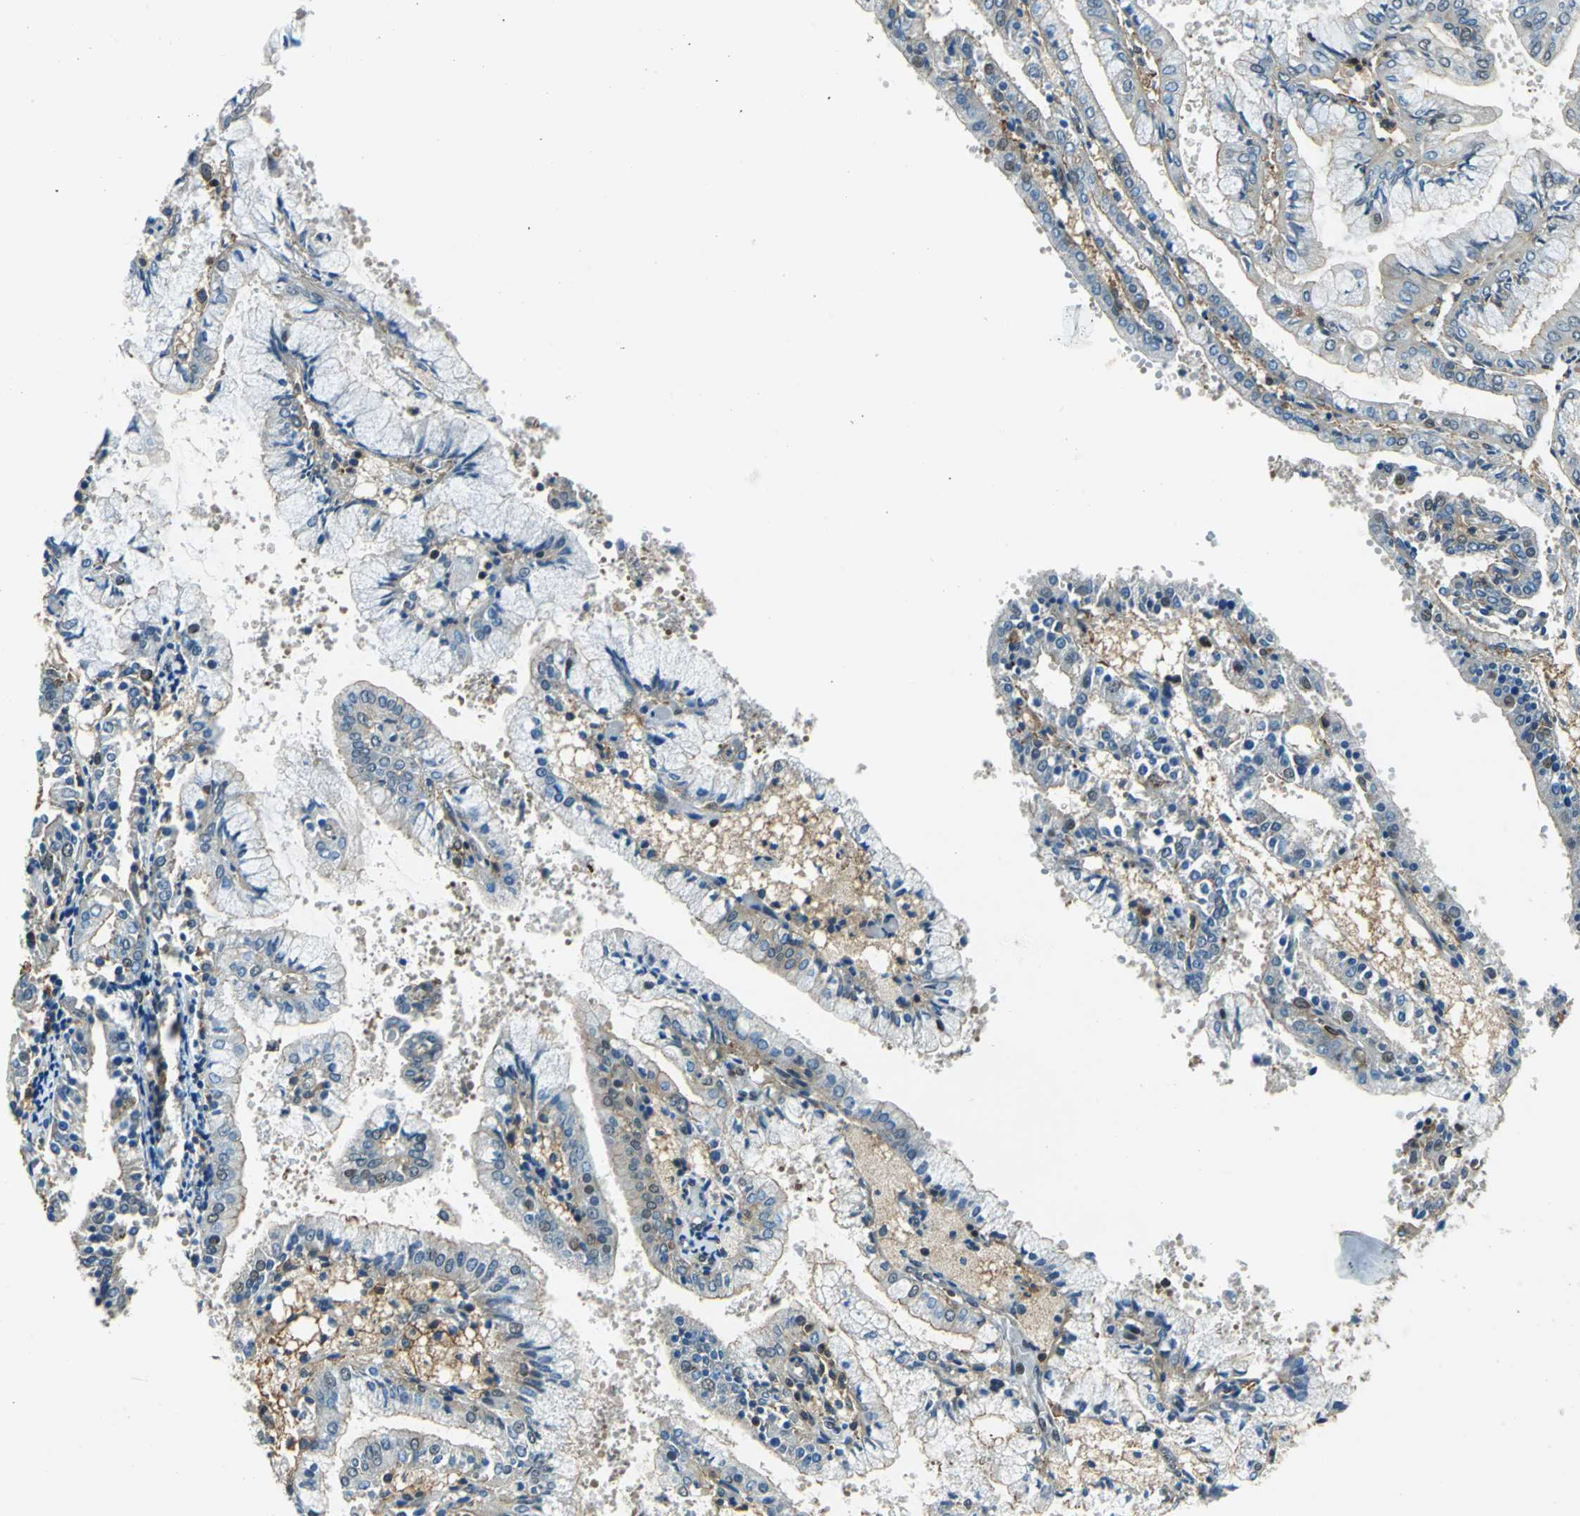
{"staining": {"intensity": "moderate", "quantity": "<25%", "location": "cytoplasmic/membranous,nuclear"}, "tissue": "endometrial cancer", "cell_type": "Tumor cells", "image_type": "cancer", "snomed": [{"axis": "morphology", "description": "Adenocarcinoma, NOS"}, {"axis": "topography", "description": "Endometrium"}], "caption": "This histopathology image shows immunohistochemistry (IHC) staining of human endometrial adenocarcinoma, with low moderate cytoplasmic/membranous and nuclear staining in about <25% of tumor cells.", "gene": "ARPC3", "patient": {"sex": "female", "age": 63}}